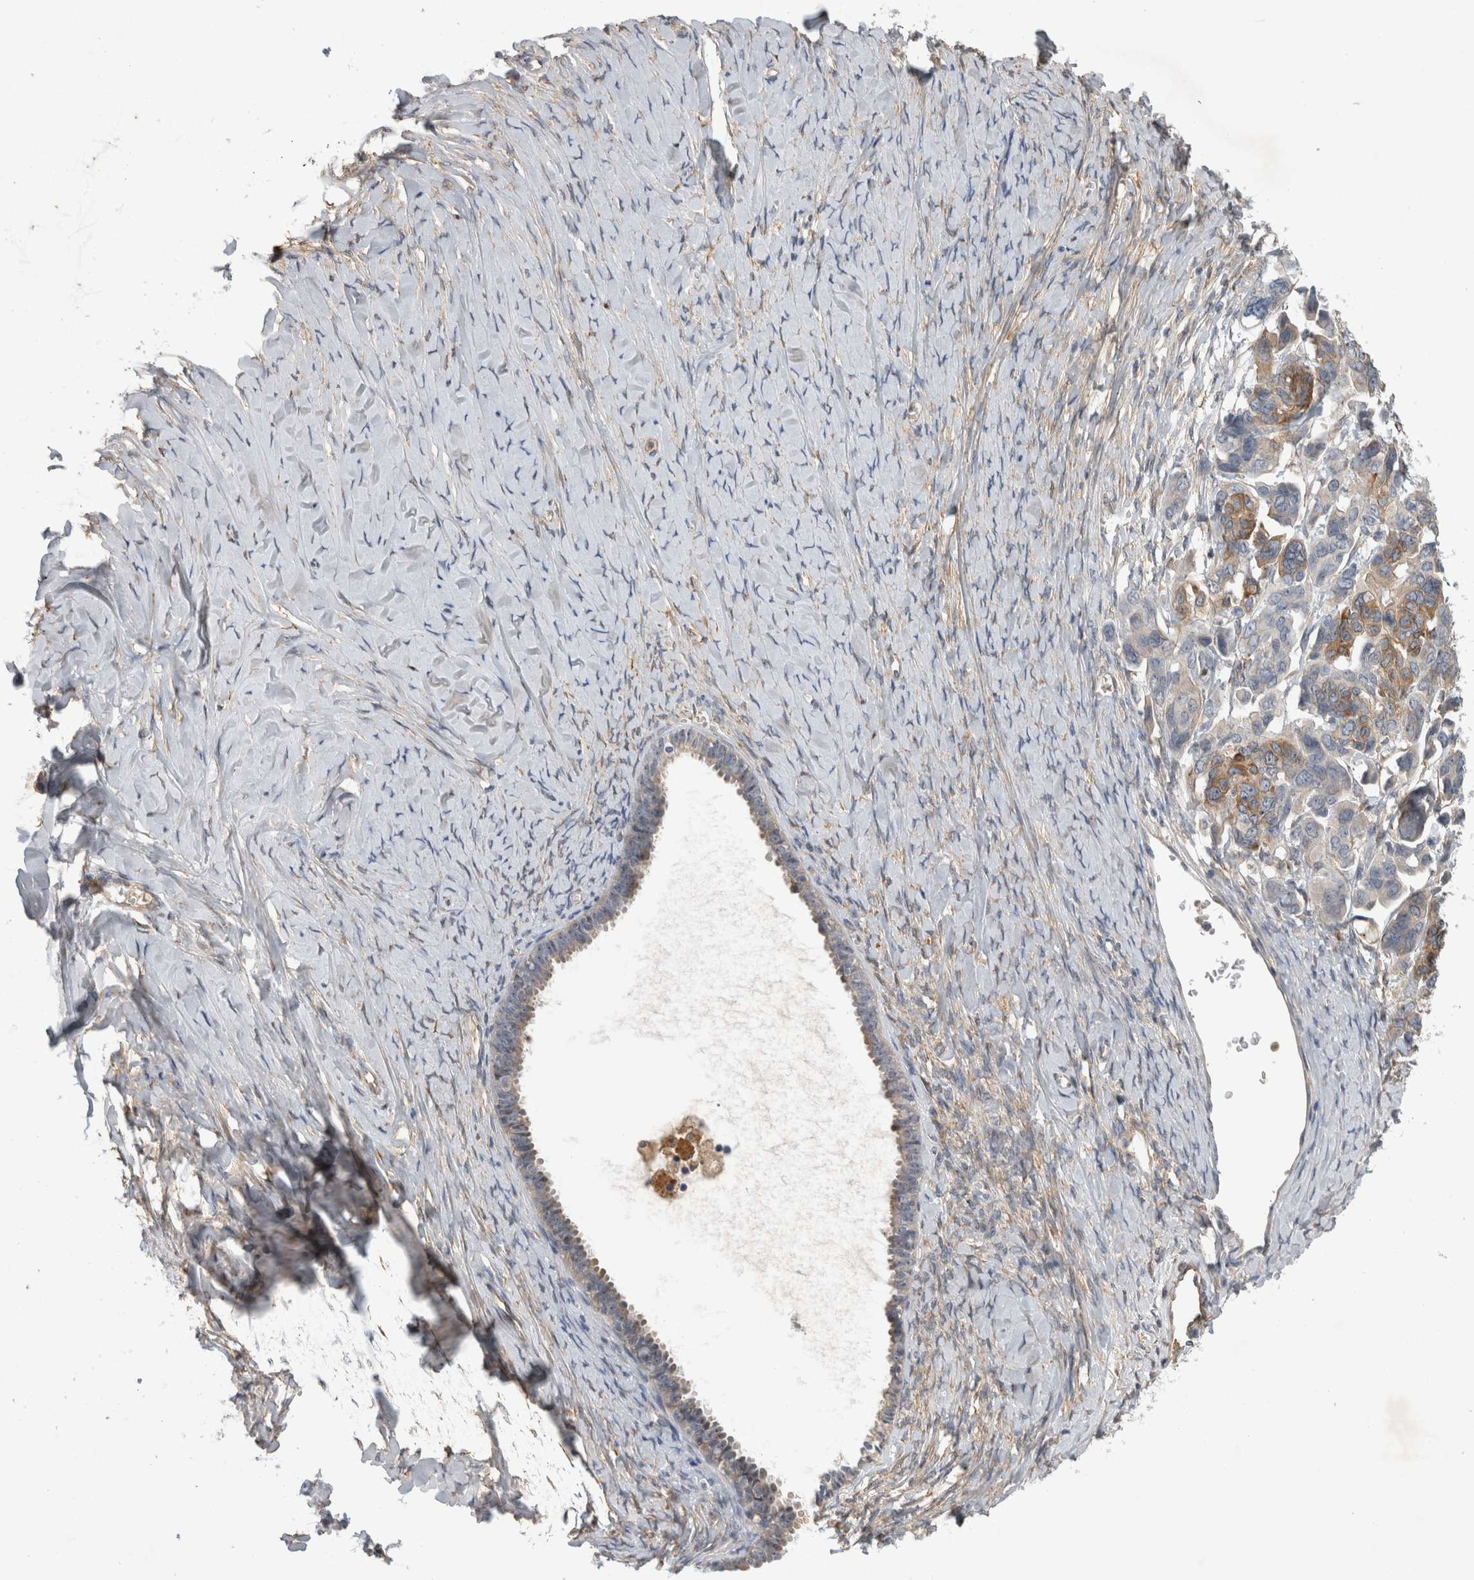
{"staining": {"intensity": "moderate", "quantity": "25%-75%", "location": "cytoplasmic/membranous"}, "tissue": "ovarian cancer", "cell_type": "Tumor cells", "image_type": "cancer", "snomed": [{"axis": "morphology", "description": "Cystadenocarcinoma, serous, NOS"}, {"axis": "topography", "description": "Ovary"}], "caption": "Immunohistochemistry (IHC) micrograph of neoplastic tissue: ovarian cancer stained using immunohistochemistry demonstrates medium levels of moderate protein expression localized specifically in the cytoplasmic/membranous of tumor cells, appearing as a cytoplasmic/membranous brown color.", "gene": "ANKFY1", "patient": {"sex": "female", "age": 79}}